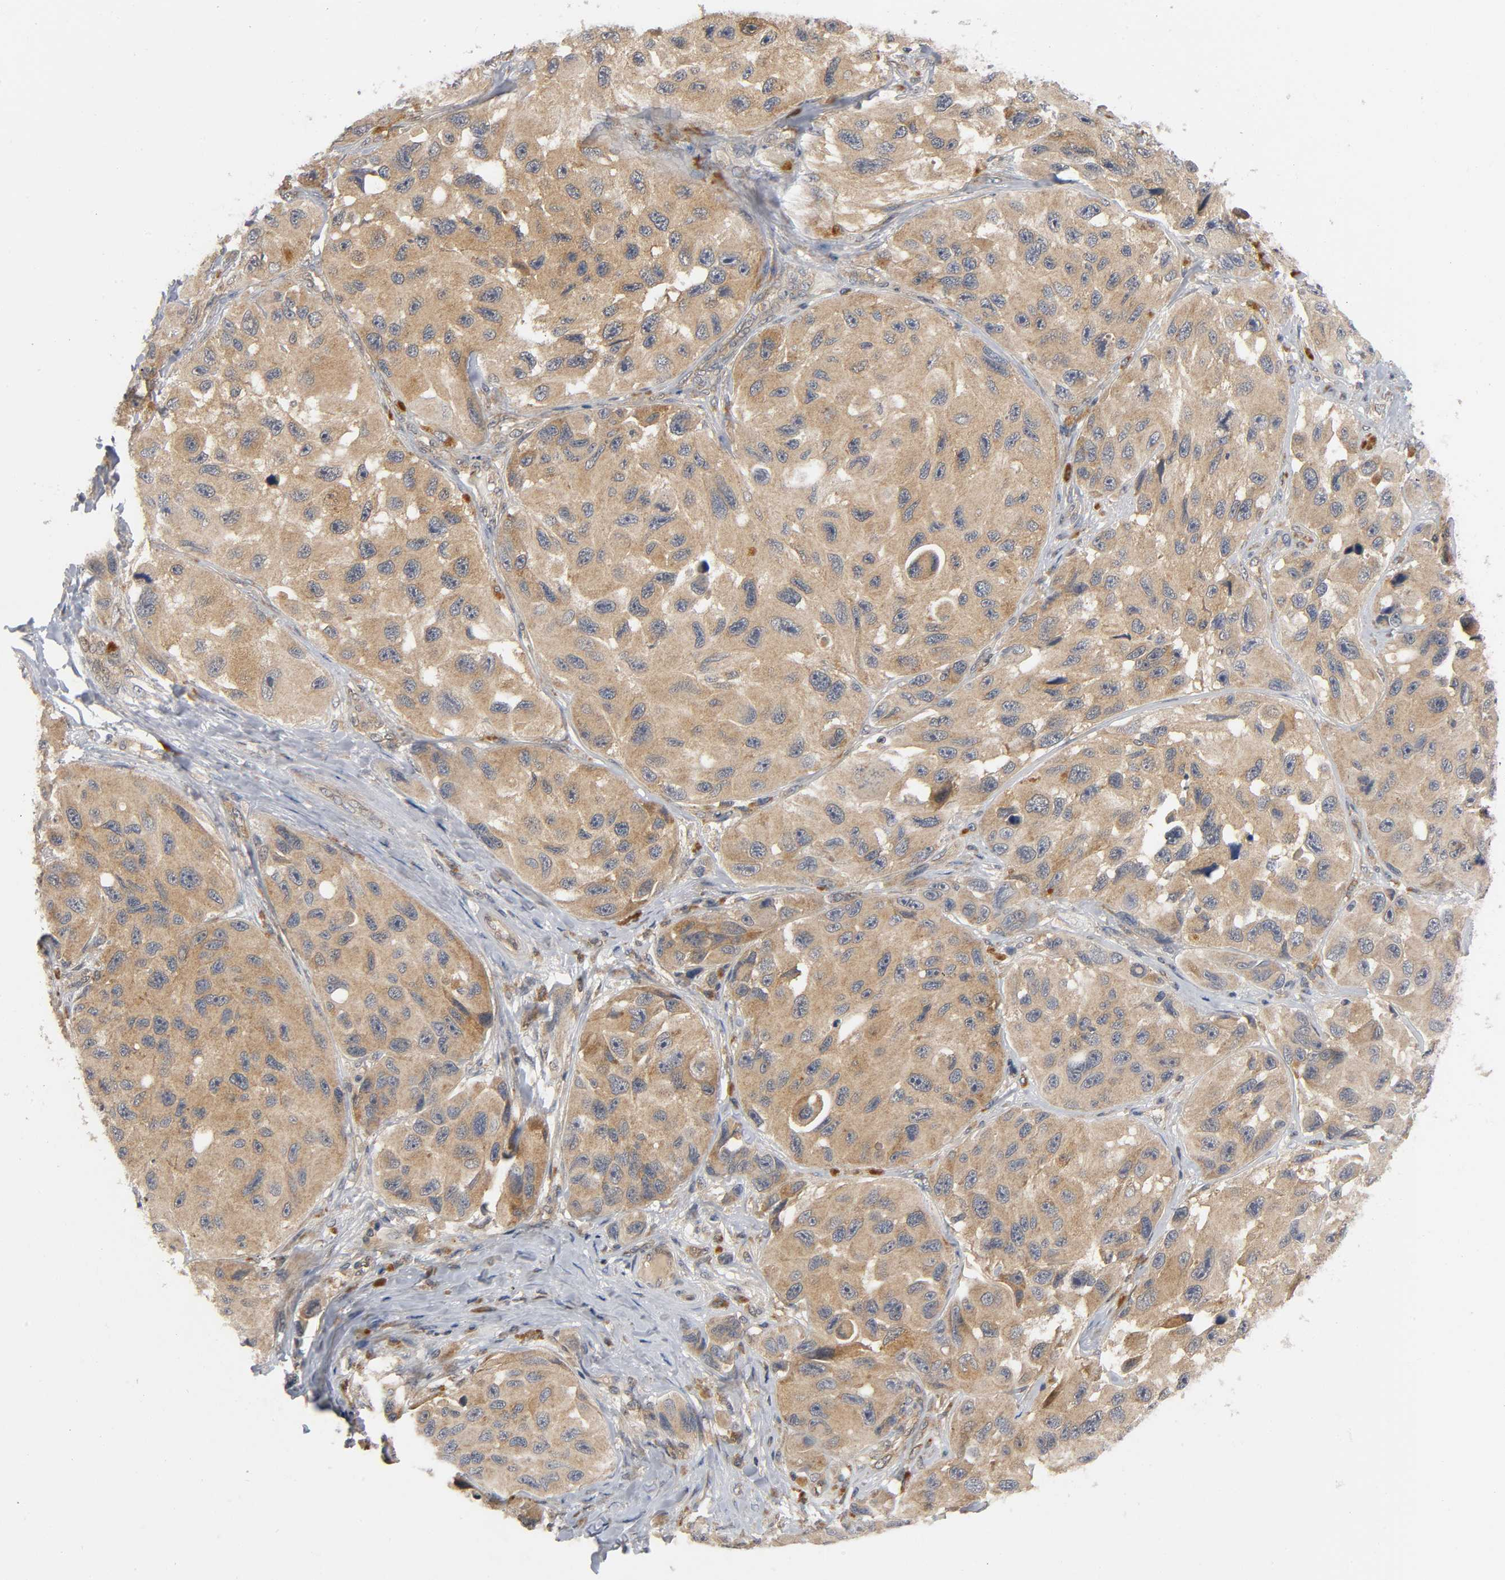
{"staining": {"intensity": "moderate", "quantity": ">75%", "location": "cytoplasmic/membranous"}, "tissue": "melanoma", "cell_type": "Tumor cells", "image_type": "cancer", "snomed": [{"axis": "morphology", "description": "Malignant melanoma, NOS"}, {"axis": "topography", "description": "Skin"}], "caption": "A medium amount of moderate cytoplasmic/membranous expression is seen in approximately >75% of tumor cells in malignant melanoma tissue.", "gene": "MAPK8", "patient": {"sex": "female", "age": 73}}